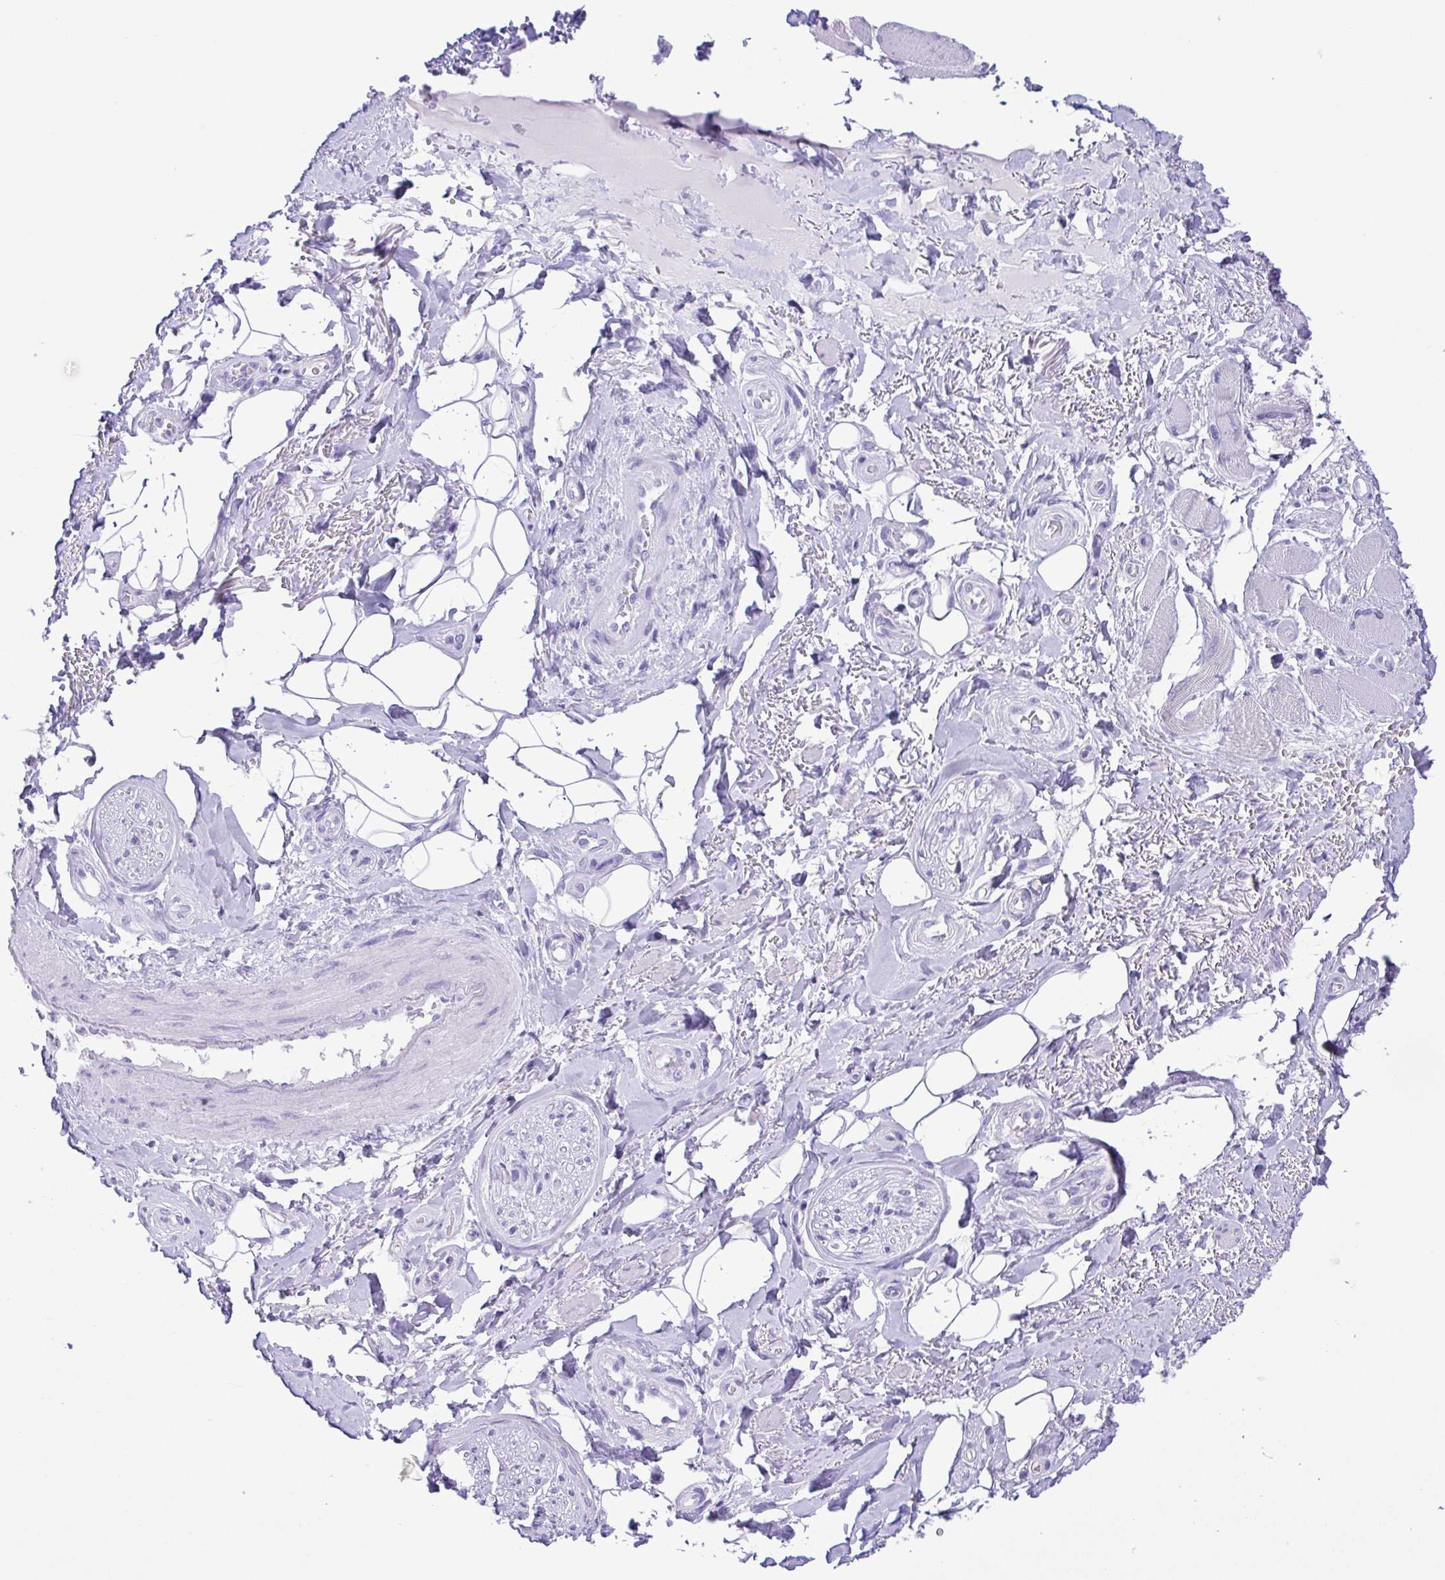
{"staining": {"intensity": "negative", "quantity": "none", "location": "none"}, "tissue": "adipose tissue", "cell_type": "Adipocytes", "image_type": "normal", "snomed": [{"axis": "morphology", "description": "Normal tissue, NOS"}, {"axis": "topography", "description": "Anal"}, {"axis": "topography", "description": "Peripheral nerve tissue"}], "caption": "High power microscopy histopathology image of an IHC histopathology image of benign adipose tissue, revealing no significant staining in adipocytes.", "gene": "OVGP1", "patient": {"sex": "male", "age": 53}}